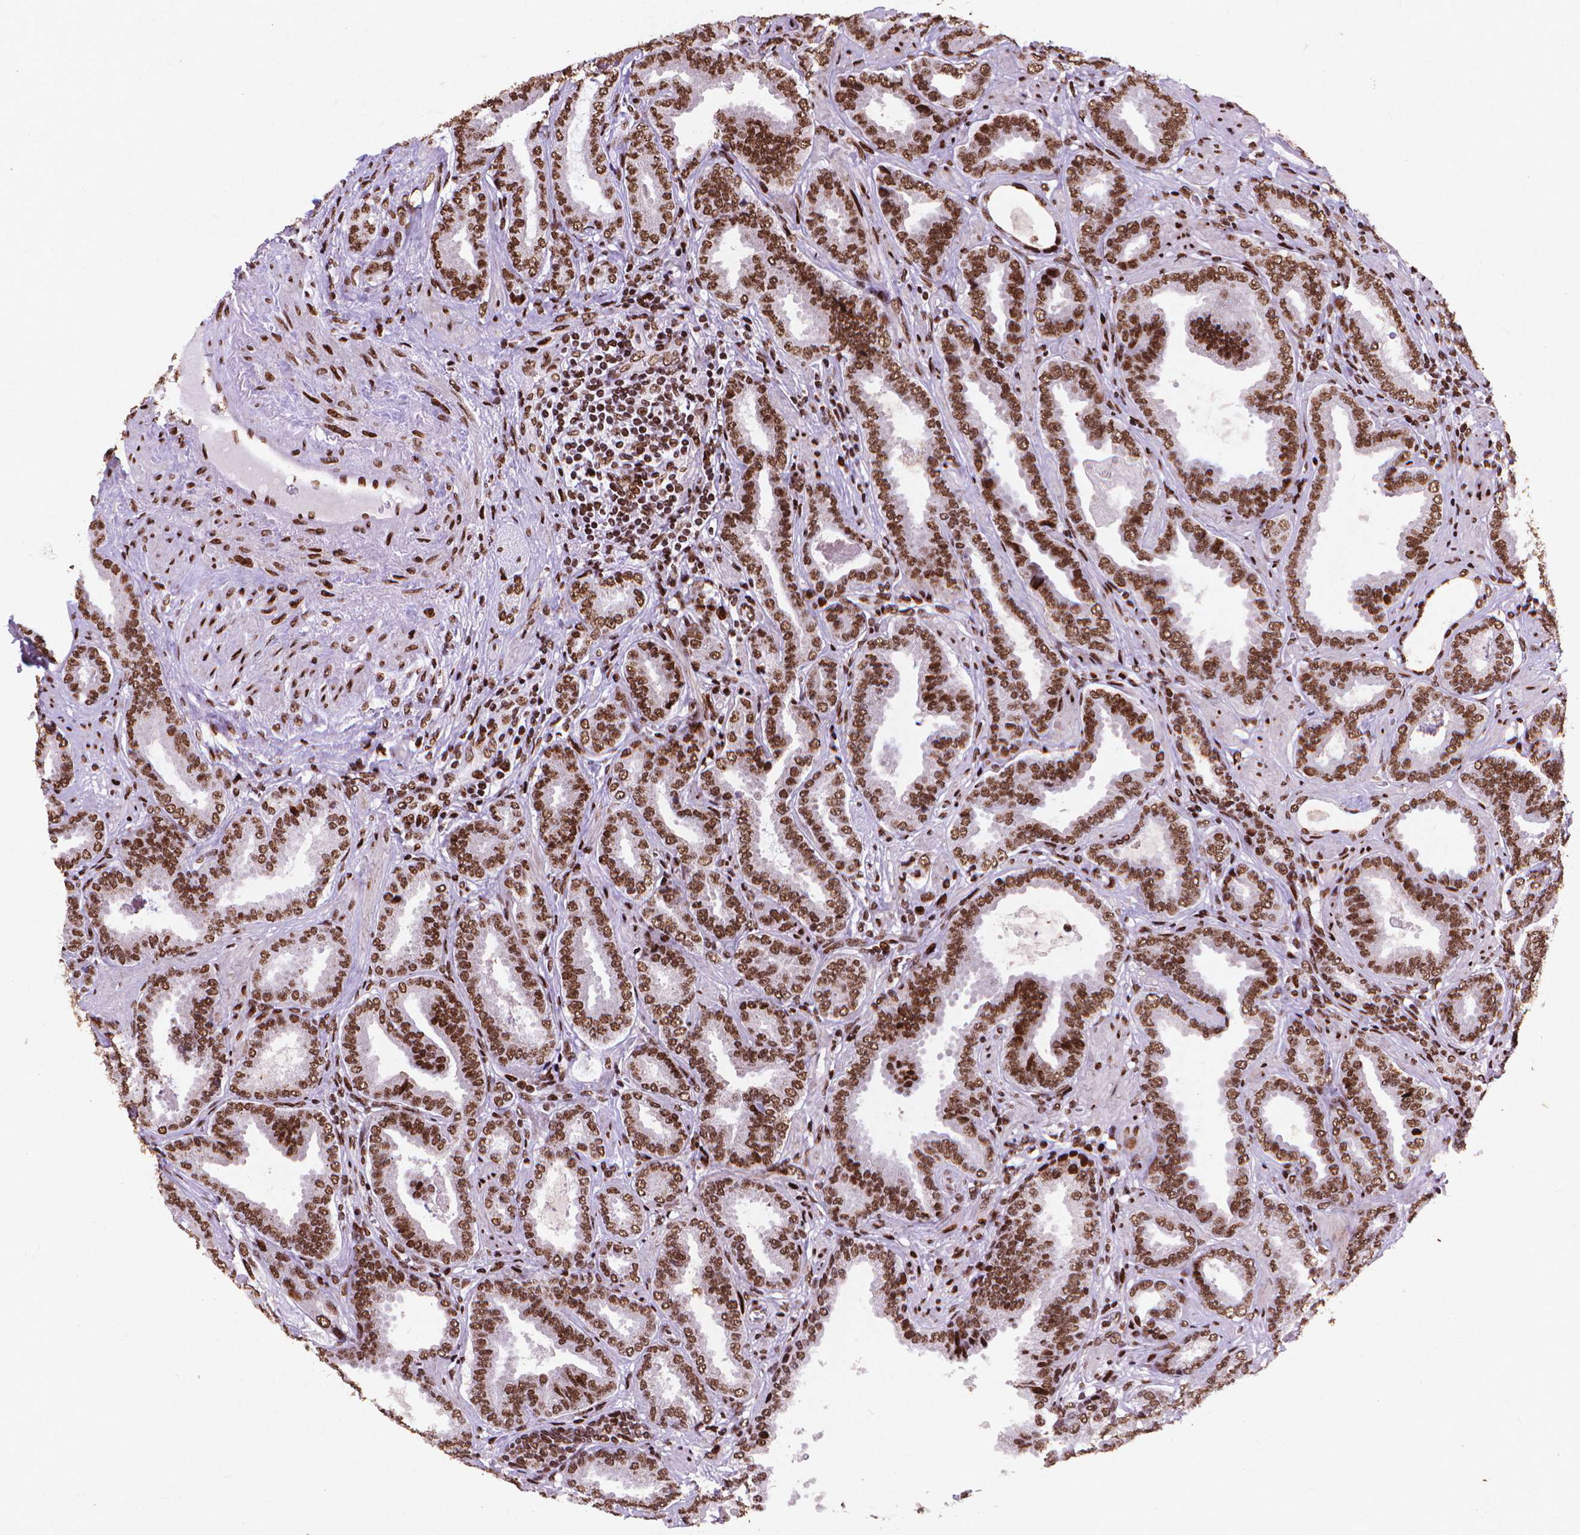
{"staining": {"intensity": "strong", "quantity": ">75%", "location": "nuclear"}, "tissue": "prostate cancer", "cell_type": "Tumor cells", "image_type": "cancer", "snomed": [{"axis": "morphology", "description": "Adenocarcinoma, NOS"}, {"axis": "topography", "description": "Prostate"}], "caption": "A high amount of strong nuclear staining is appreciated in about >75% of tumor cells in prostate adenocarcinoma tissue.", "gene": "CITED2", "patient": {"sex": "male", "age": 64}}